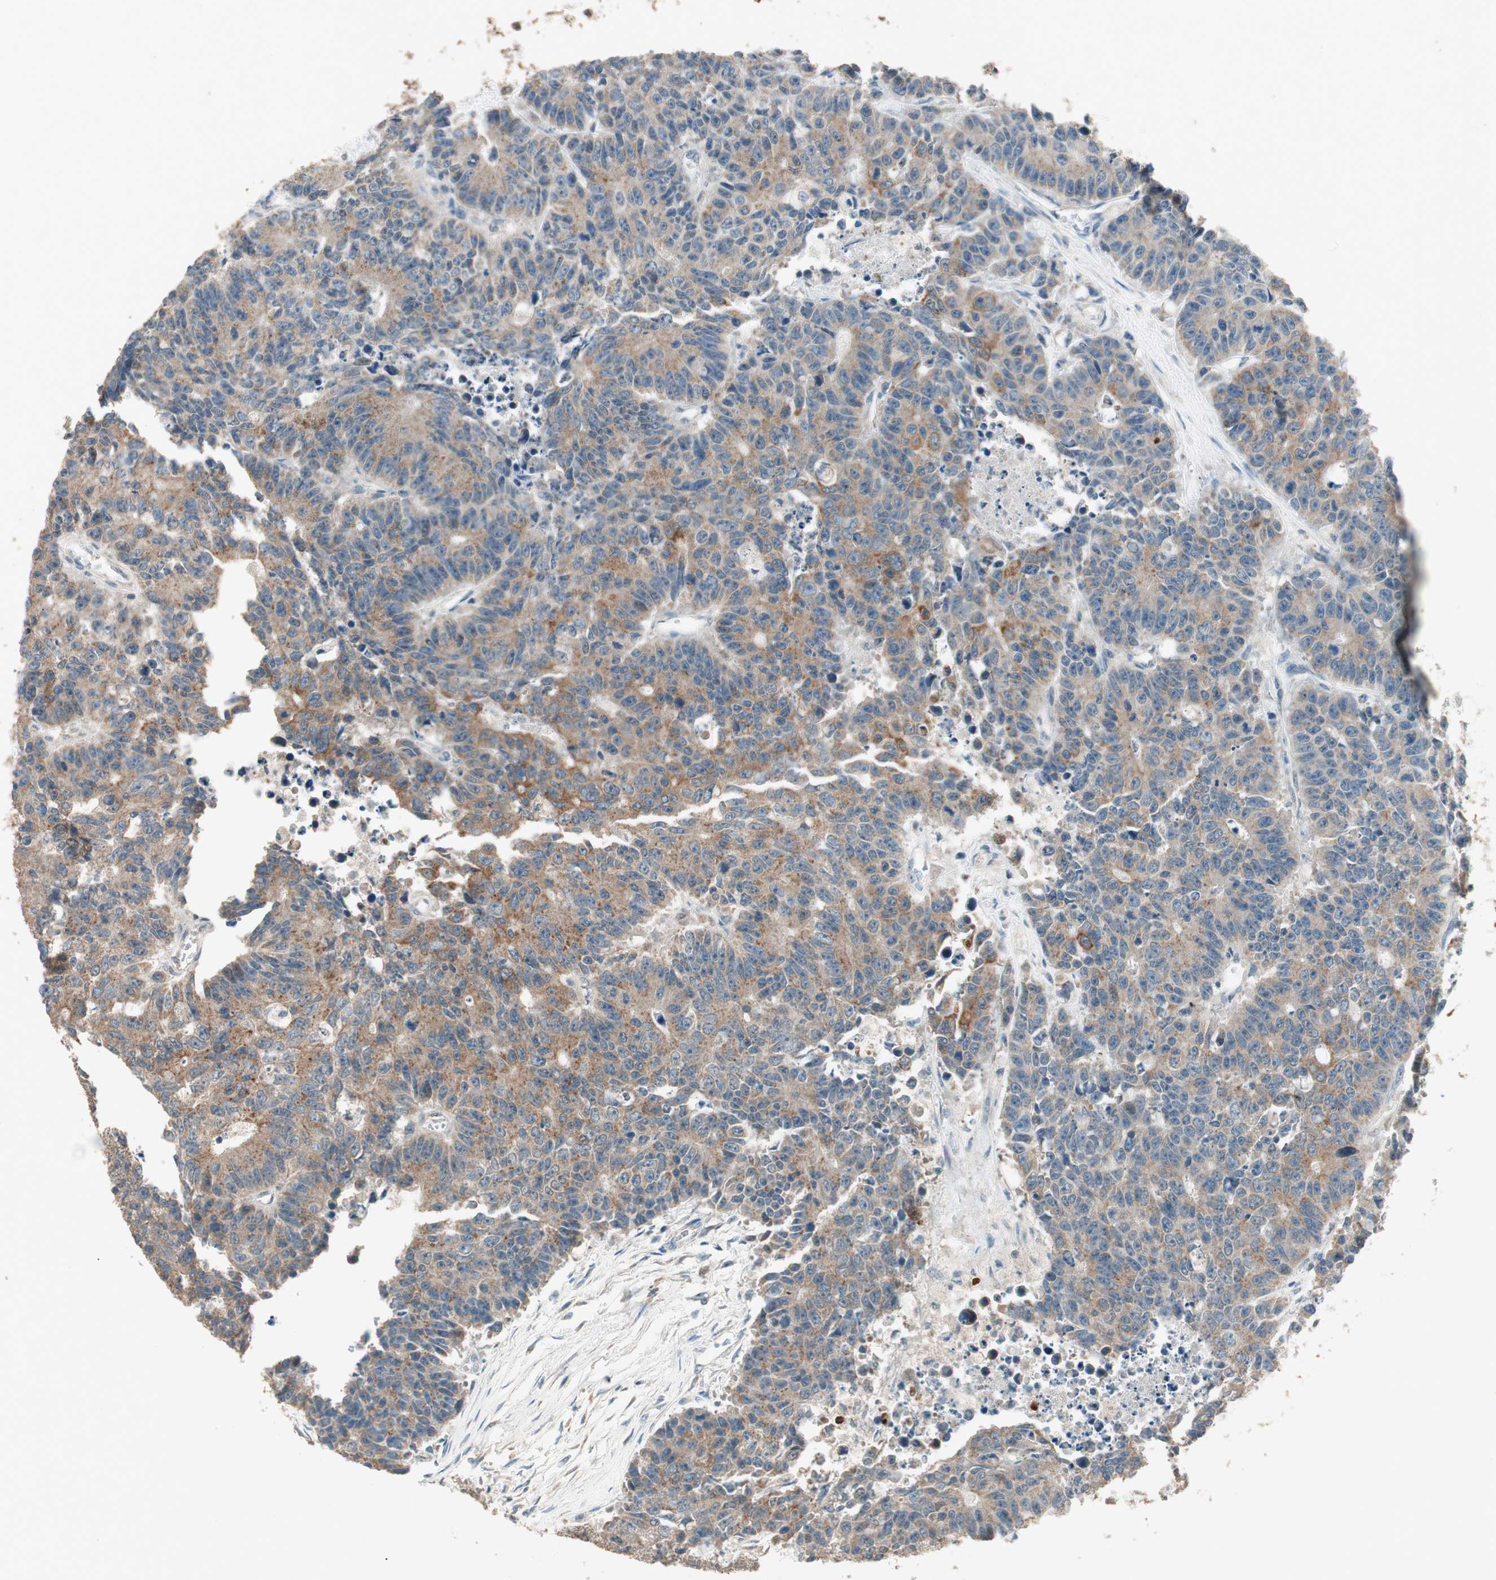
{"staining": {"intensity": "moderate", "quantity": ">75%", "location": "cytoplasmic/membranous"}, "tissue": "colorectal cancer", "cell_type": "Tumor cells", "image_type": "cancer", "snomed": [{"axis": "morphology", "description": "Adenocarcinoma, NOS"}, {"axis": "topography", "description": "Colon"}], "caption": "DAB immunohistochemical staining of adenocarcinoma (colorectal) reveals moderate cytoplasmic/membranous protein staining in about >75% of tumor cells. The staining was performed using DAB to visualize the protein expression in brown, while the nuclei were stained in blue with hematoxylin (Magnification: 20x).", "gene": "TRIM21", "patient": {"sex": "female", "age": 86}}